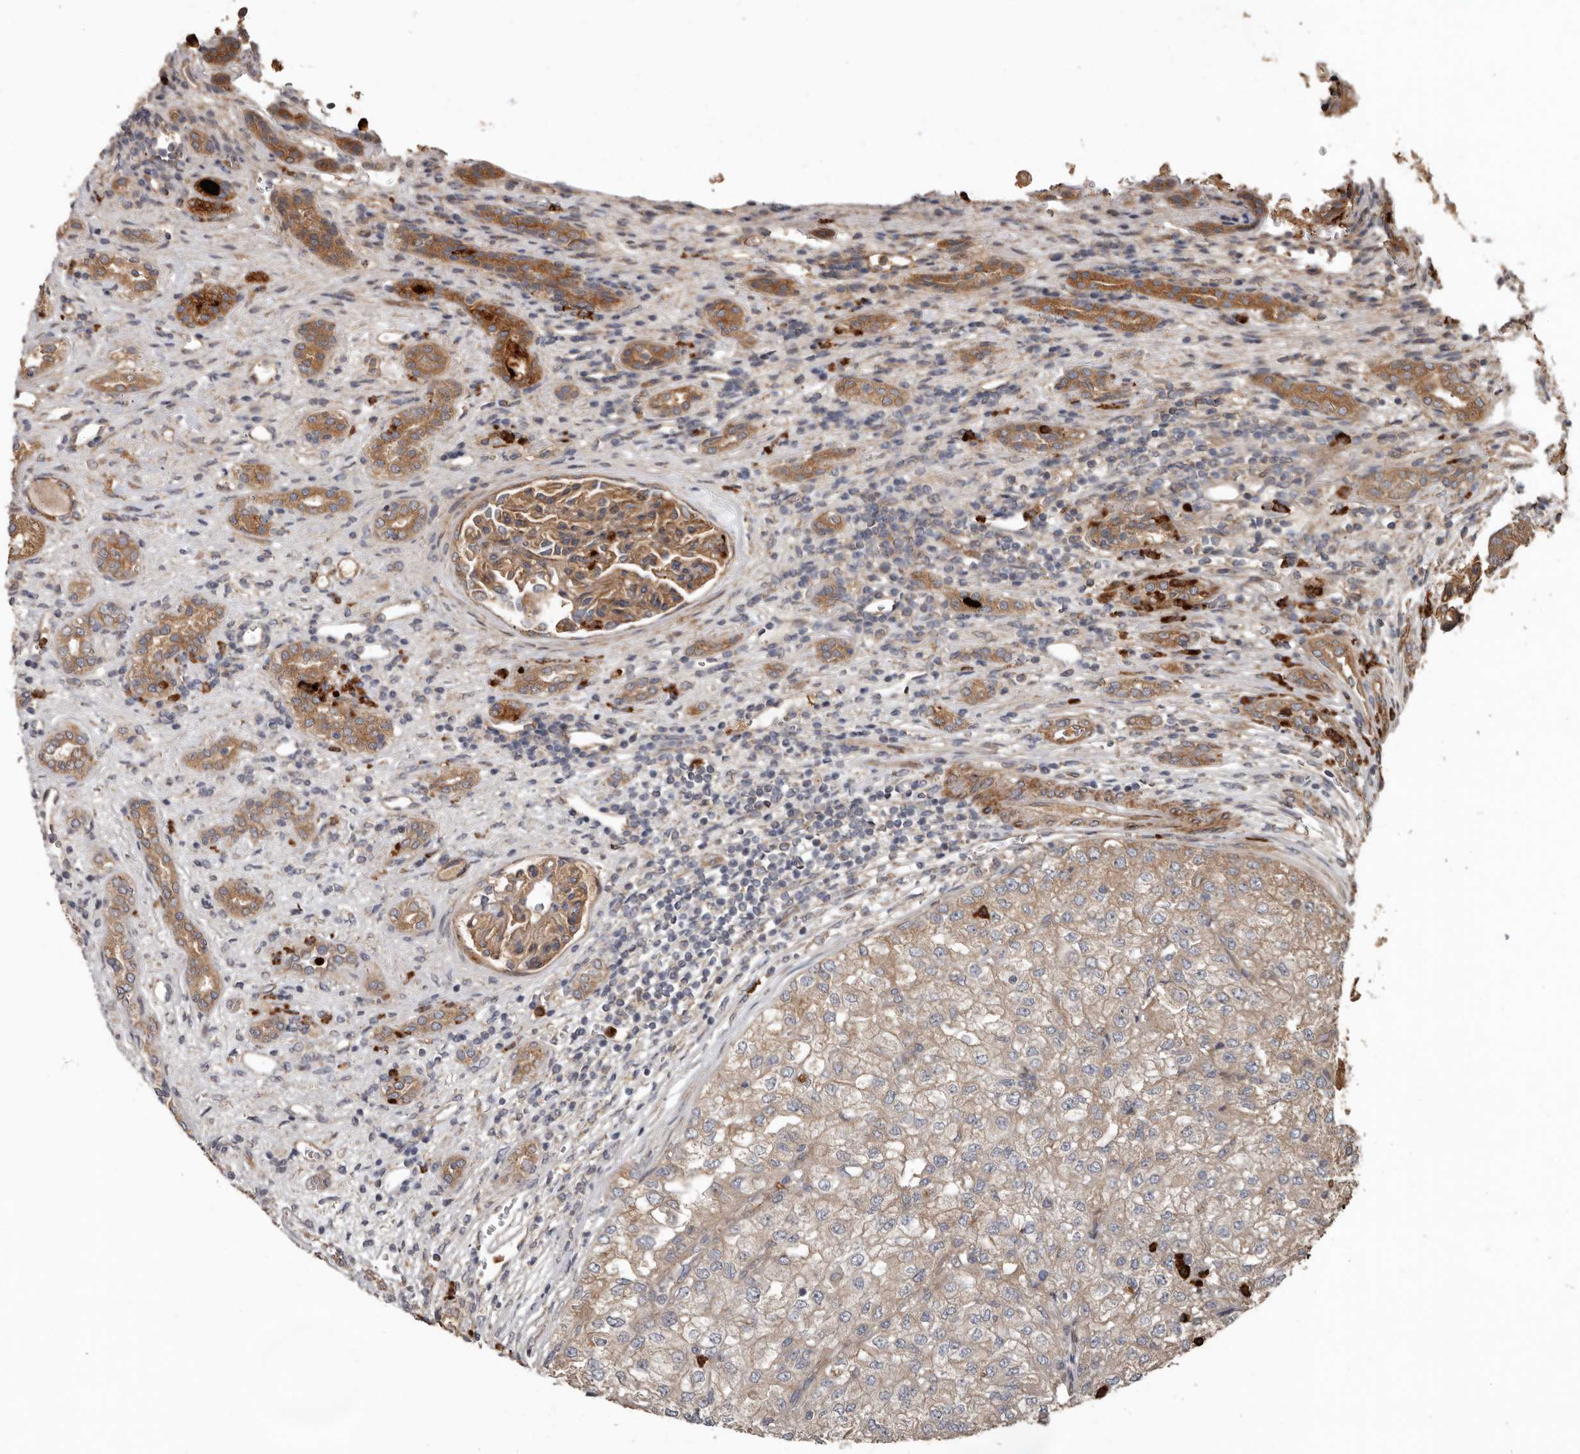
{"staining": {"intensity": "weak", "quantity": ">75%", "location": "cytoplasmic/membranous"}, "tissue": "renal cancer", "cell_type": "Tumor cells", "image_type": "cancer", "snomed": [{"axis": "morphology", "description": "Adenocarcinoma, NOS"}, {"axis": "topography", "description": "Kidney"}], "caption": "Weak cytoplasmic/membranous protein expression is present in about >75% of tumor cells in renal cancer (adenocarcinoma).", "gene": "ARHGEF5", "patient": {"sex": "female", "age": 54}}